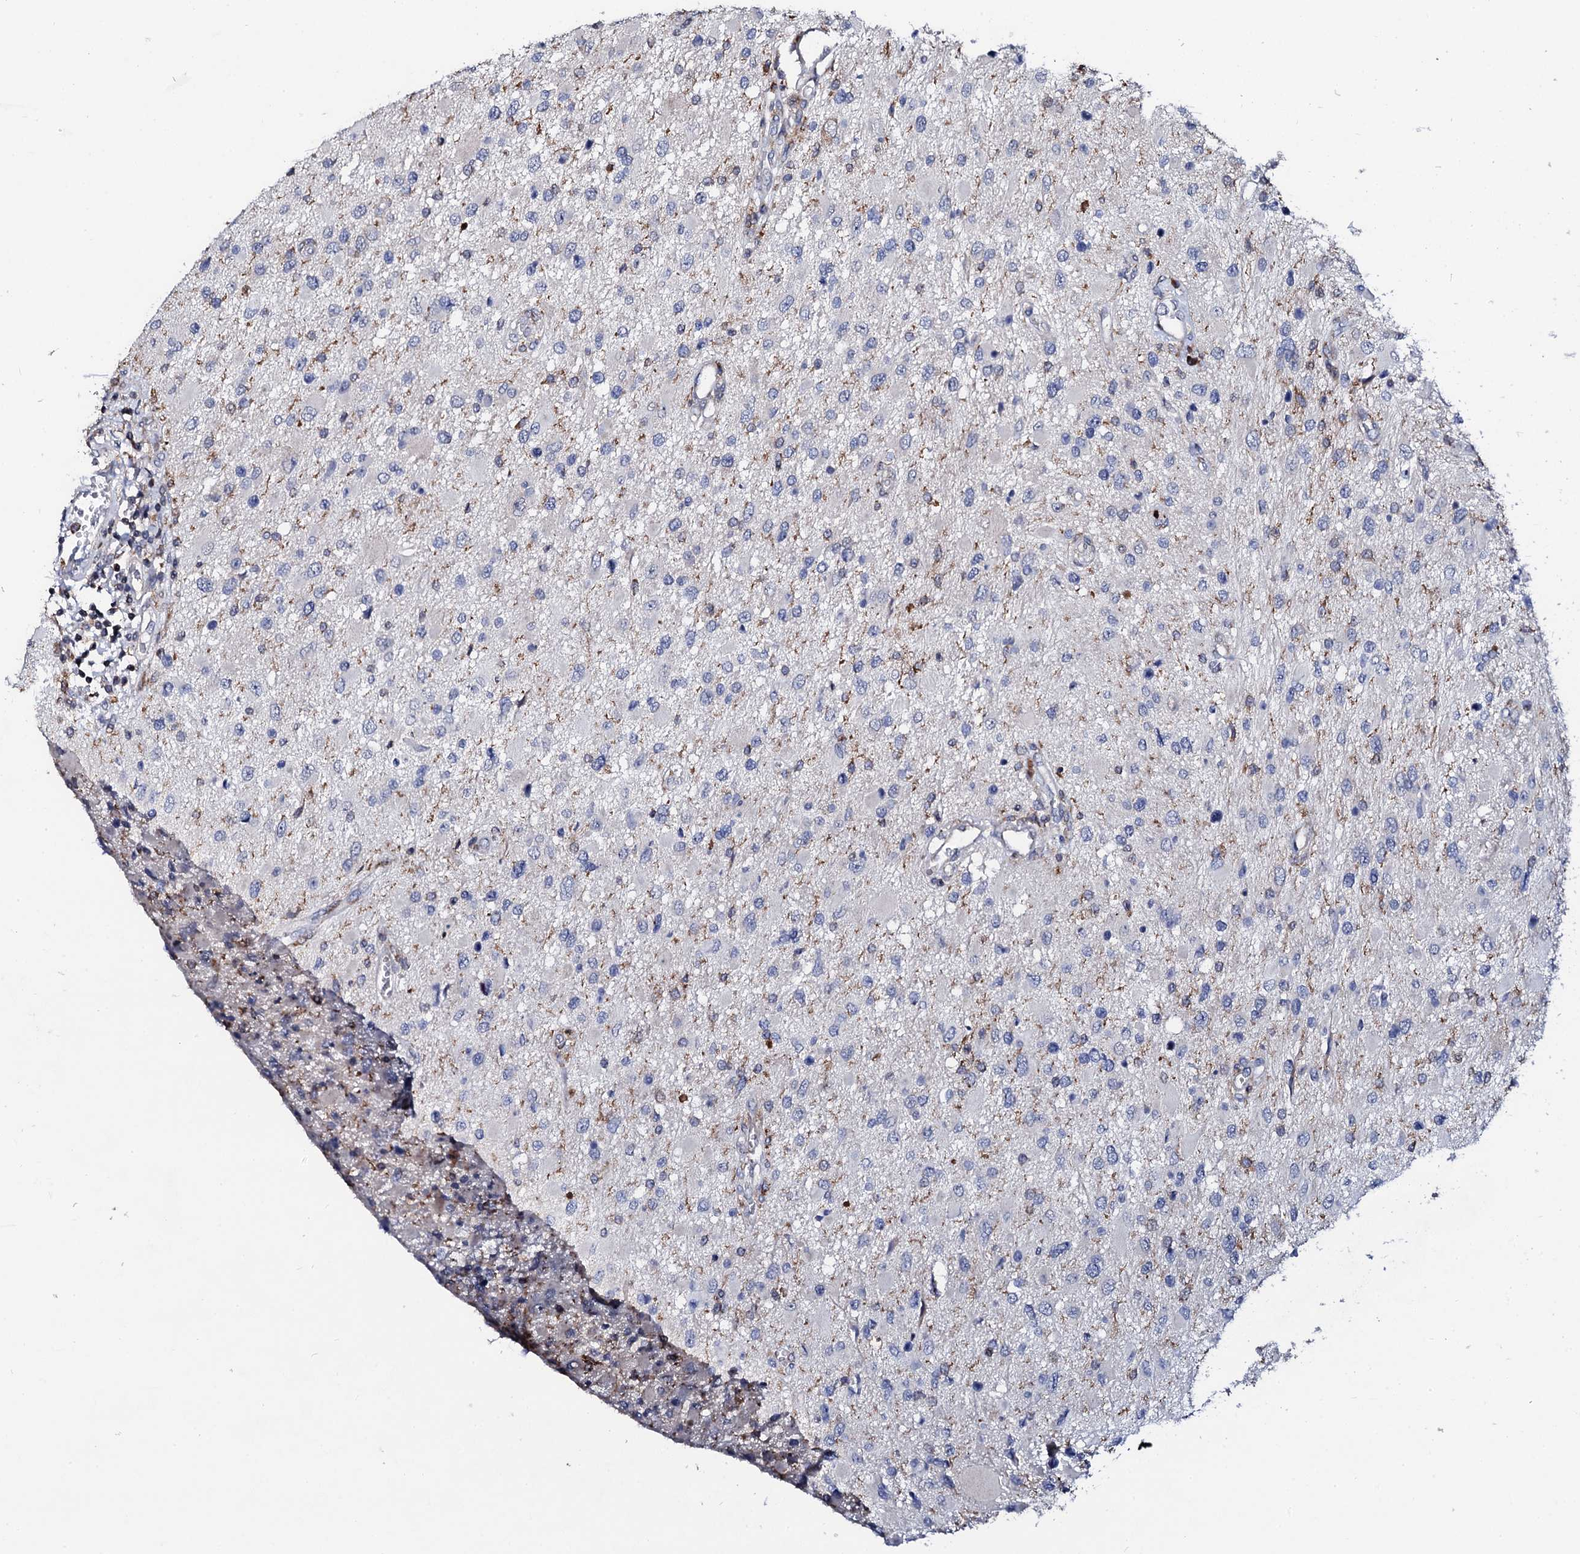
{"staining": {"intensity": "negative", "quantity": "none", "location": "none"}, "tissue": "glioma", "cell_type": "Tumor cells", "image_type": "cancer", "snomed": [{"axis": "morphology", "description": "Glioma, malignant, High grade"}, {"axis": "topography", "description": "Brain"}], "caption": "Malignant high-grade glioma was stained to show a protein in brown. There is no significant expression in tumor cells. (Brightfield microscopy of DAB immunohistochemistry (IHC) at high magnification).", "gene": "TCIRG1", "patient": {"sex": "male", "age": 53}}